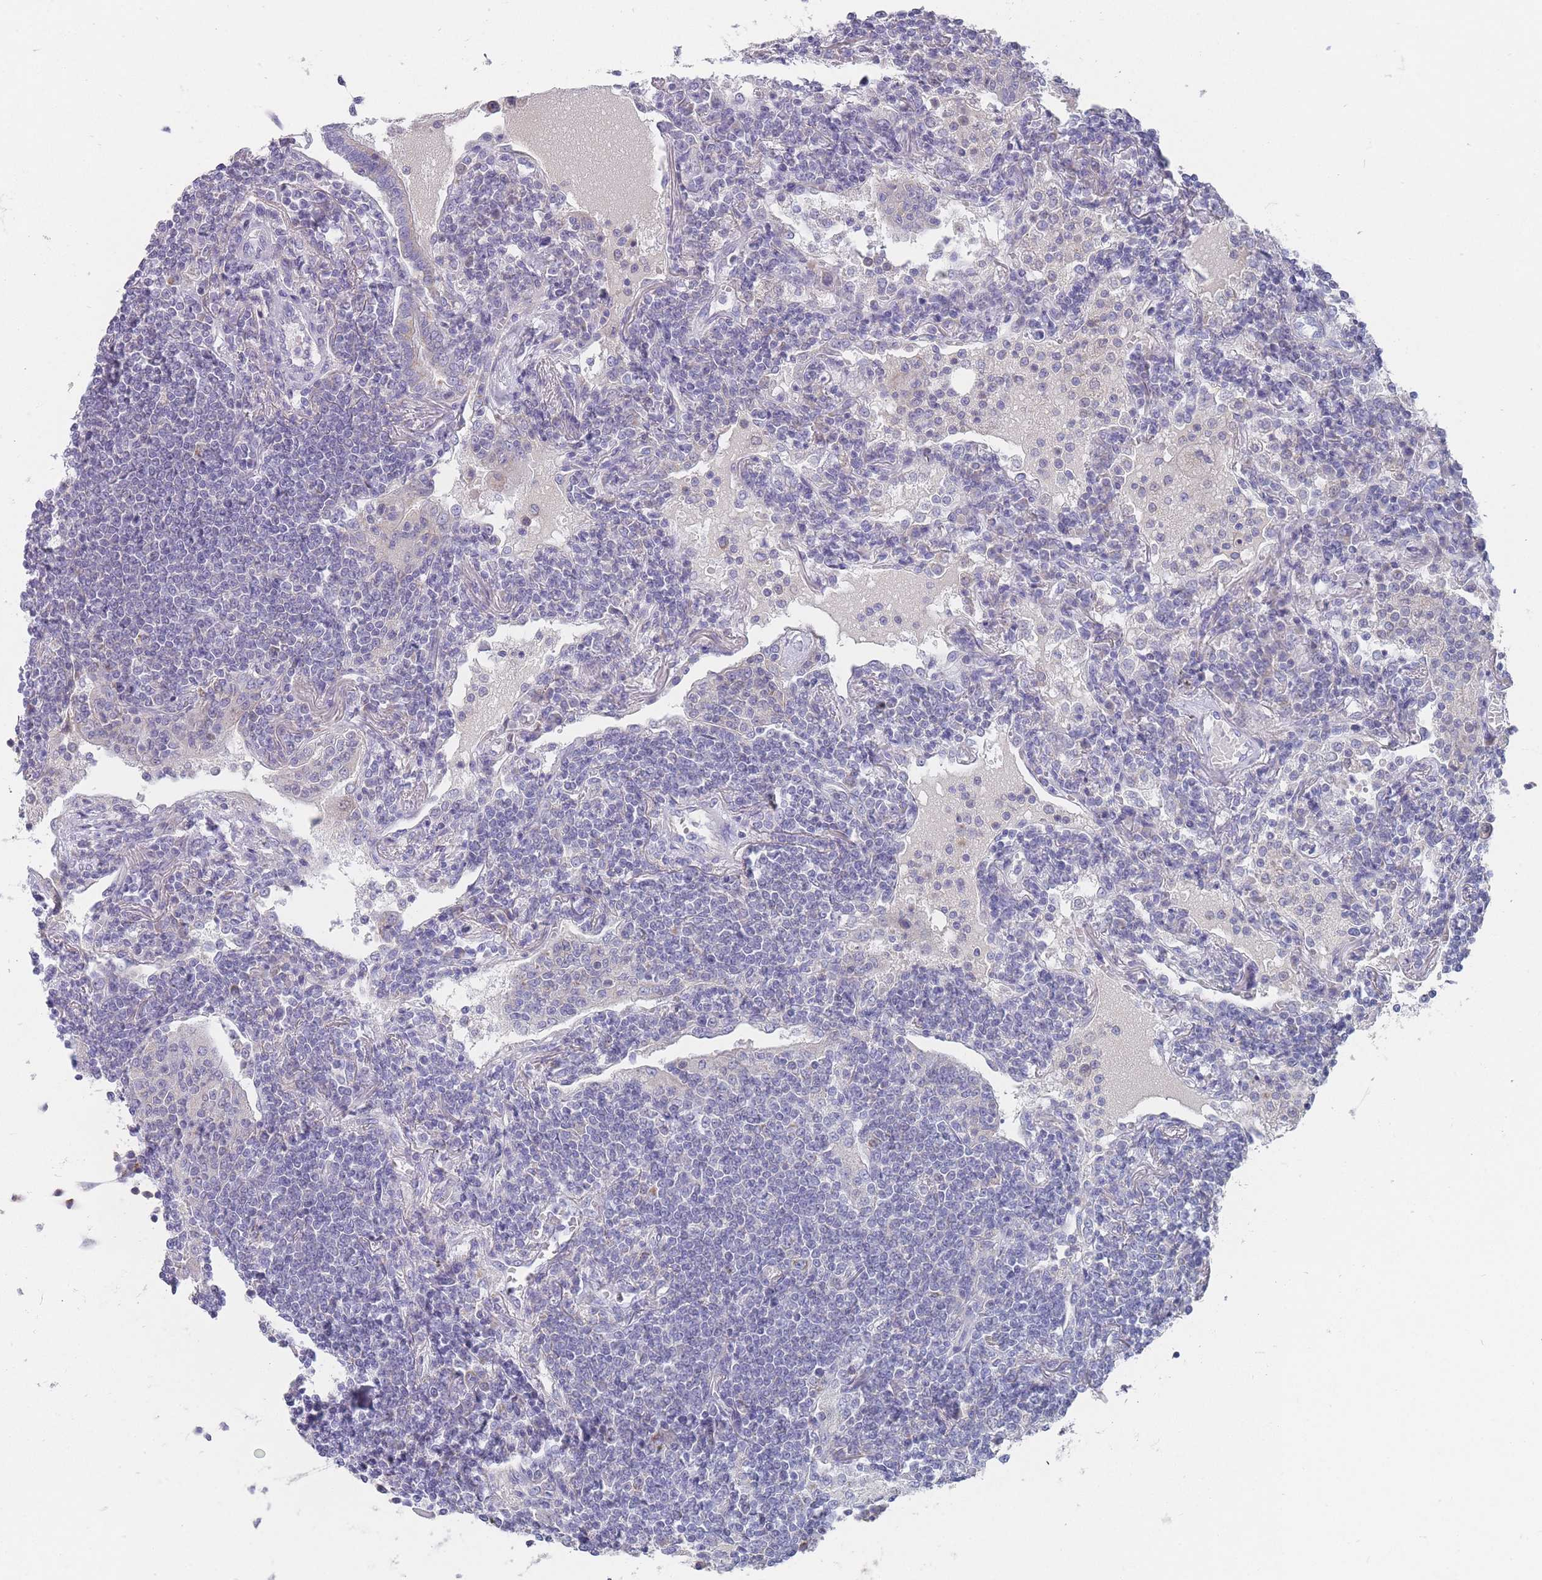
{"staining": {"intensity": "moderate", "quantity": "<25%", "location": "cytoplasmic/membranous"}, "tissue": "lymphoma", "cell_type": "Tumor cells", "image_type": "cancer", "snomed": [{"axis": "morphology", "description": "Malignant lymphoma, non-Hodgkin's type, Low grade"}, {"axis": "topography", "description": "Lymph node"}], "caption": "Immunohistochemistry (IHC) histopathology image of low-grade malignant lymphoma, non-Hodgkin's type stained for a protein (brown), which displays low levels of moderate cytoplasmic/membranous expression in about <25% of tumor cells.", "gene": "MRPS14", "patient": {"sex": "female", "age": 67}}